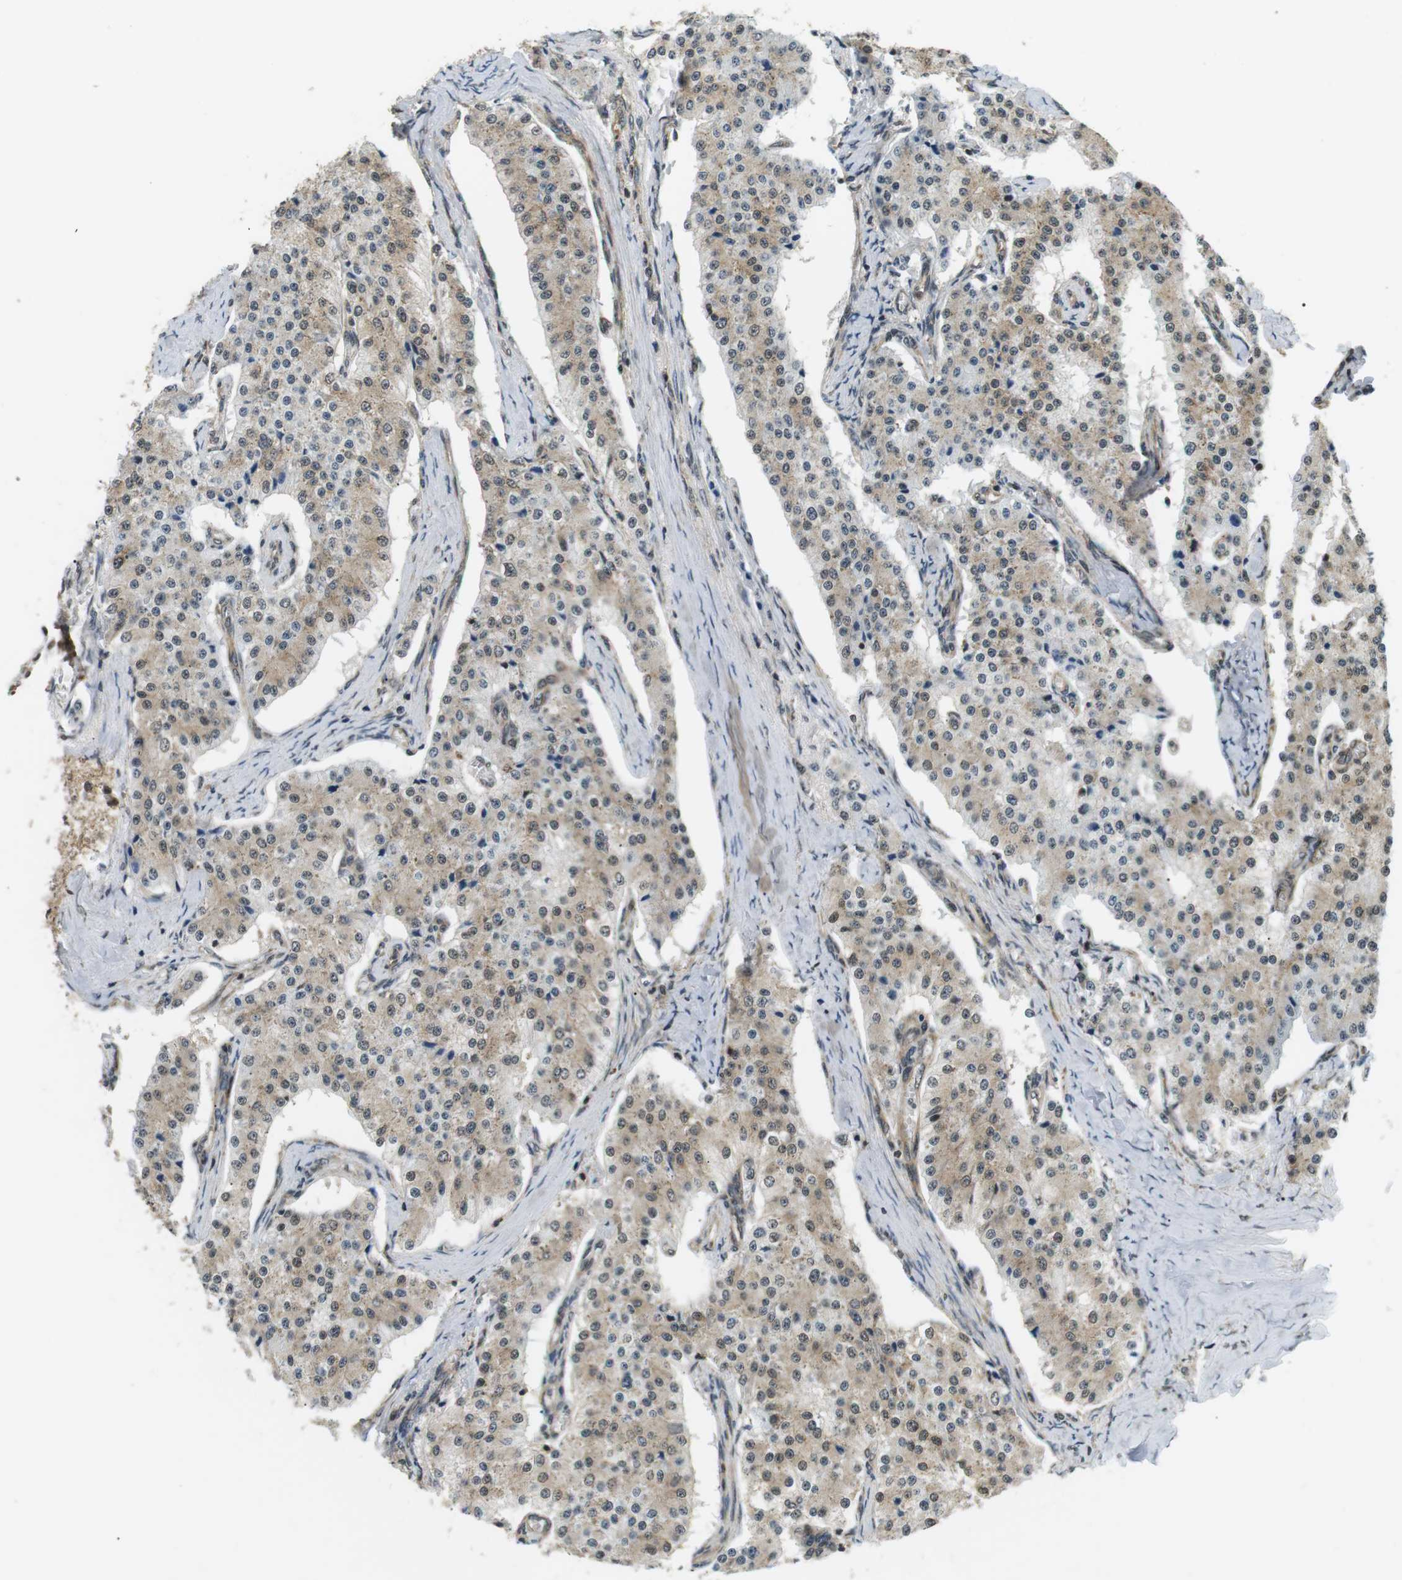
{"staining": {"intensity": "weak", "quantity": ">75%", "location": "cytoplasmic/membranous,nuclear"}, "tissue": "carcinoid", "cell_type": "Tumor cells", "image_type": "cancer", "snomed": [{"axis": "morphology", "description": "Carcinoid, malignant, NOS"}, {"axis": "topography", "description": "Colon"}], "caption": "Carcinoid (malignant) stained with a brown dye demonstrates weak cytoplasmic/membranous and nuclear positive expression in about >75% of tumor cells.", "gene": "CSNK2B", "patient": {"sex": "female", "age": 52}}